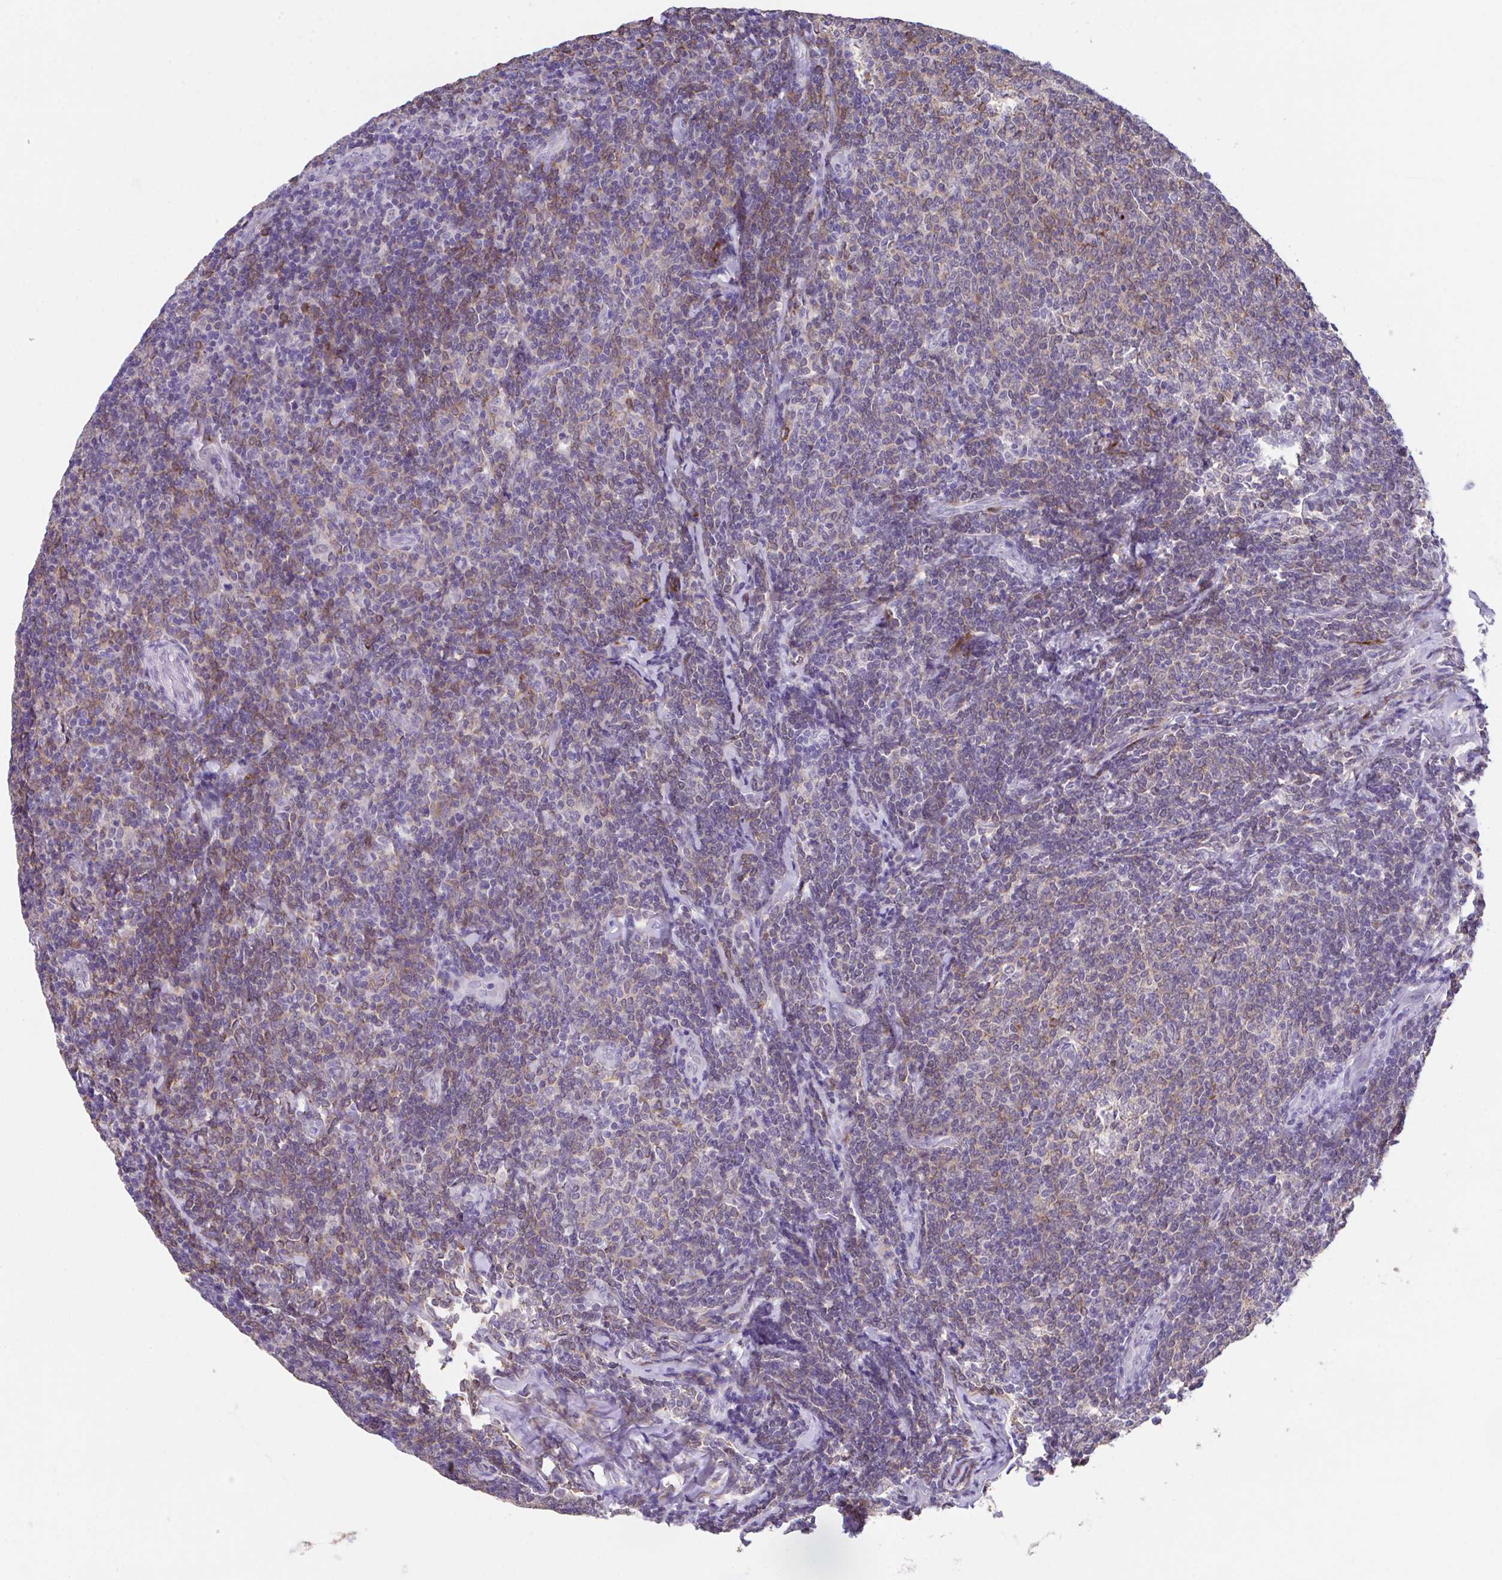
{"staining": {"intensity": "weak", "quantity": "25%-75%", "location": "cytoplasmic/membranous"}, "tissue": "lymphoma", "cell_type": "Tumor cells", "image_type": "cancer", "snomed": [{"axis": "morphology", "description": "Malignant lymphoma, non-Hodgkin's type, Low grade"}, {"axis": "topography", "description": "Lymph node"}], "caption": "The histopathology image displays a brown stain indicating the presence of a protein in the cytoplasmic/membranous of tumor cells in malignant lymphoma, non-Hodgkin's type (low-grade).", "gene": "HOXB4", "patient": {"sex": "male", "age": 52}}